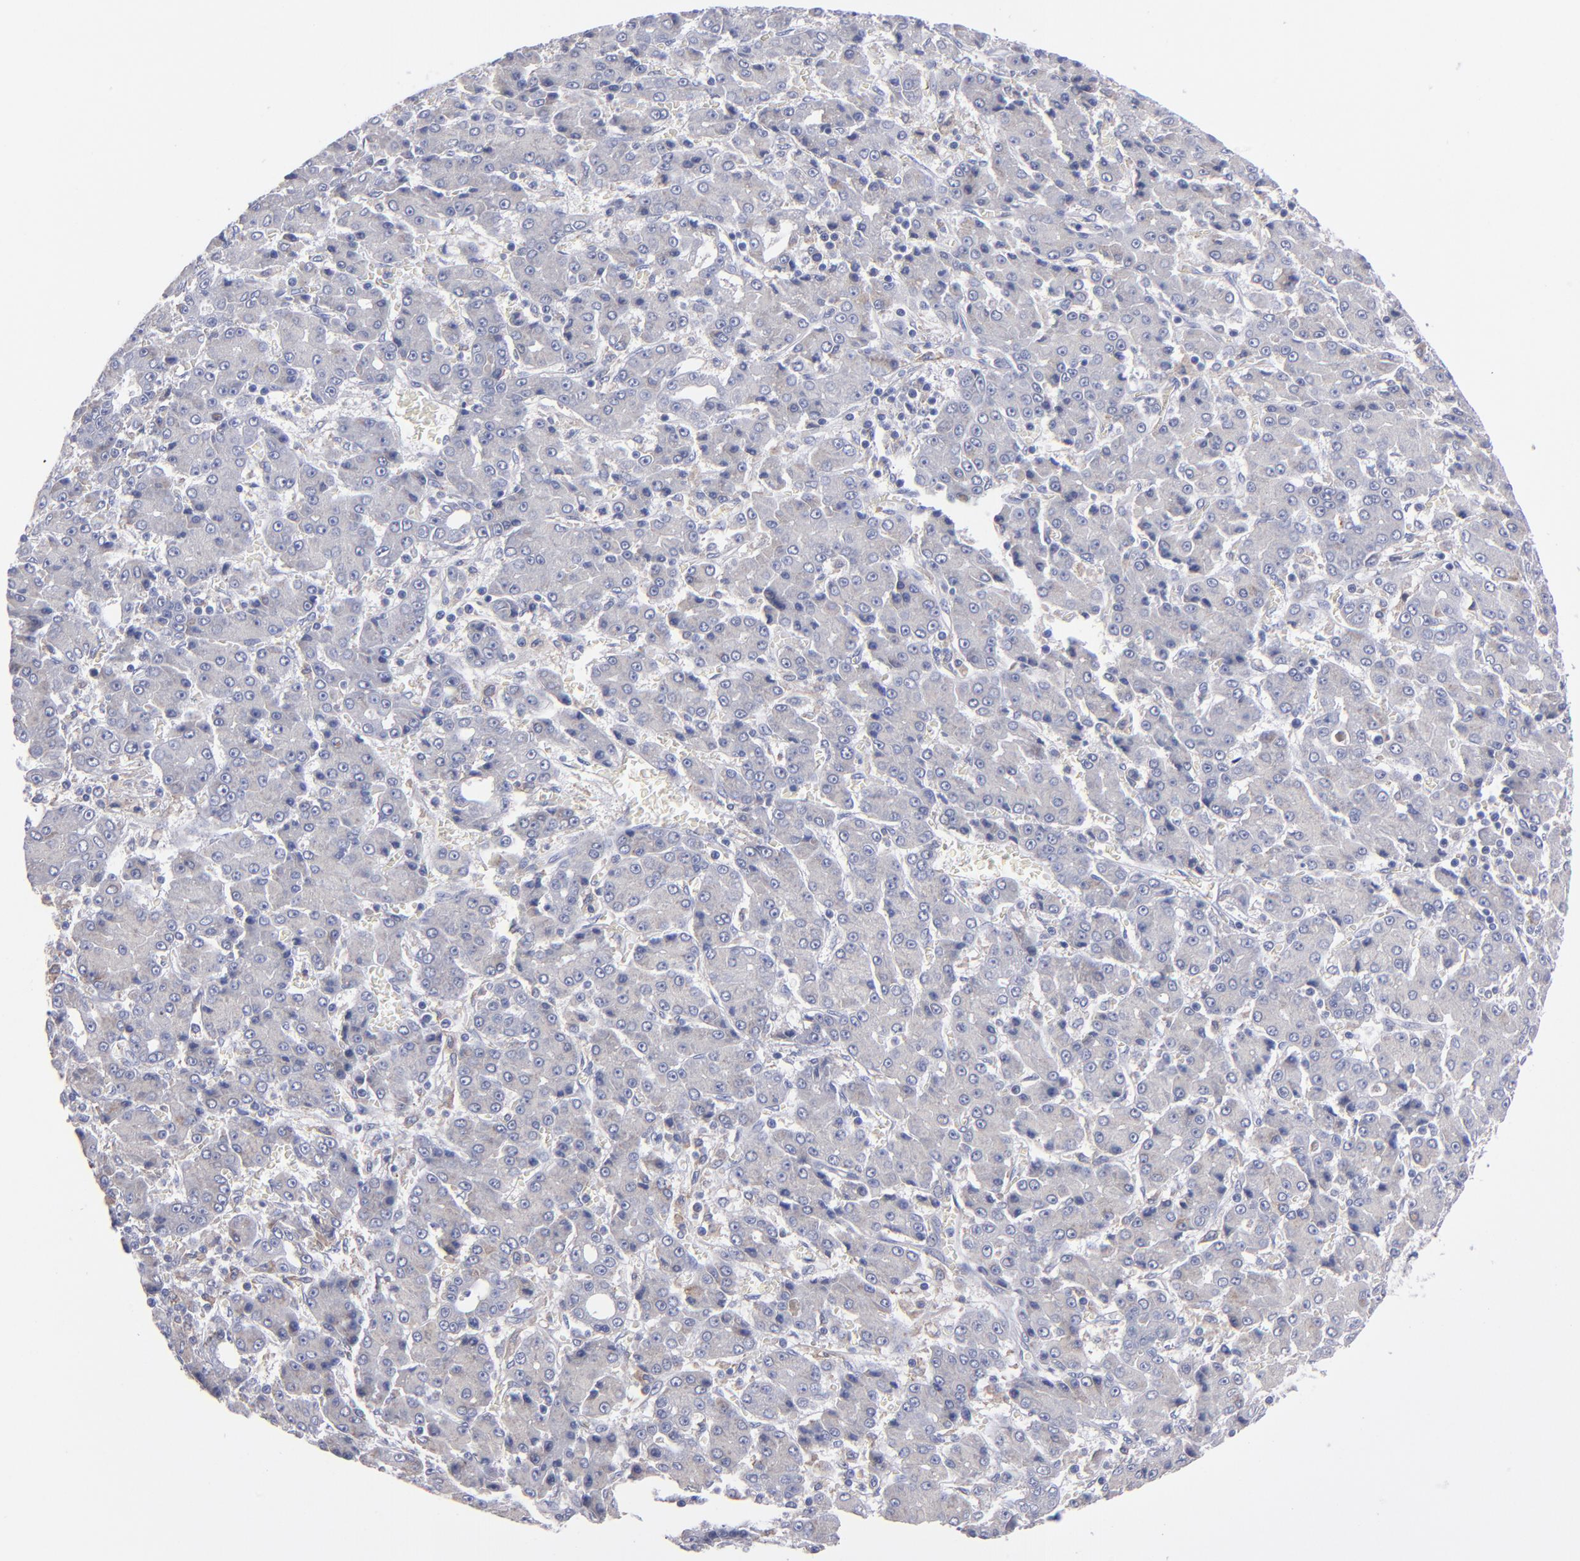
{"staining": {"intensity": "negative", "quantity": "none", "location": "none"}, "tissue": "liver cancer", "cell_type": "Tumor cells", "image_type": "cancer", "snomed": [{"axis": "morphology", "description": "Carcinoma, Hepatocellular, NOS"}, {"axis": "topography", "description": "Liver"}], "caption": "Protein analysis of hepatocellular carcinoma (liver) shows no significant staining in tumor cells.", "gene": "MFGE8", "patient": {"sex": "male", "age": 69}}